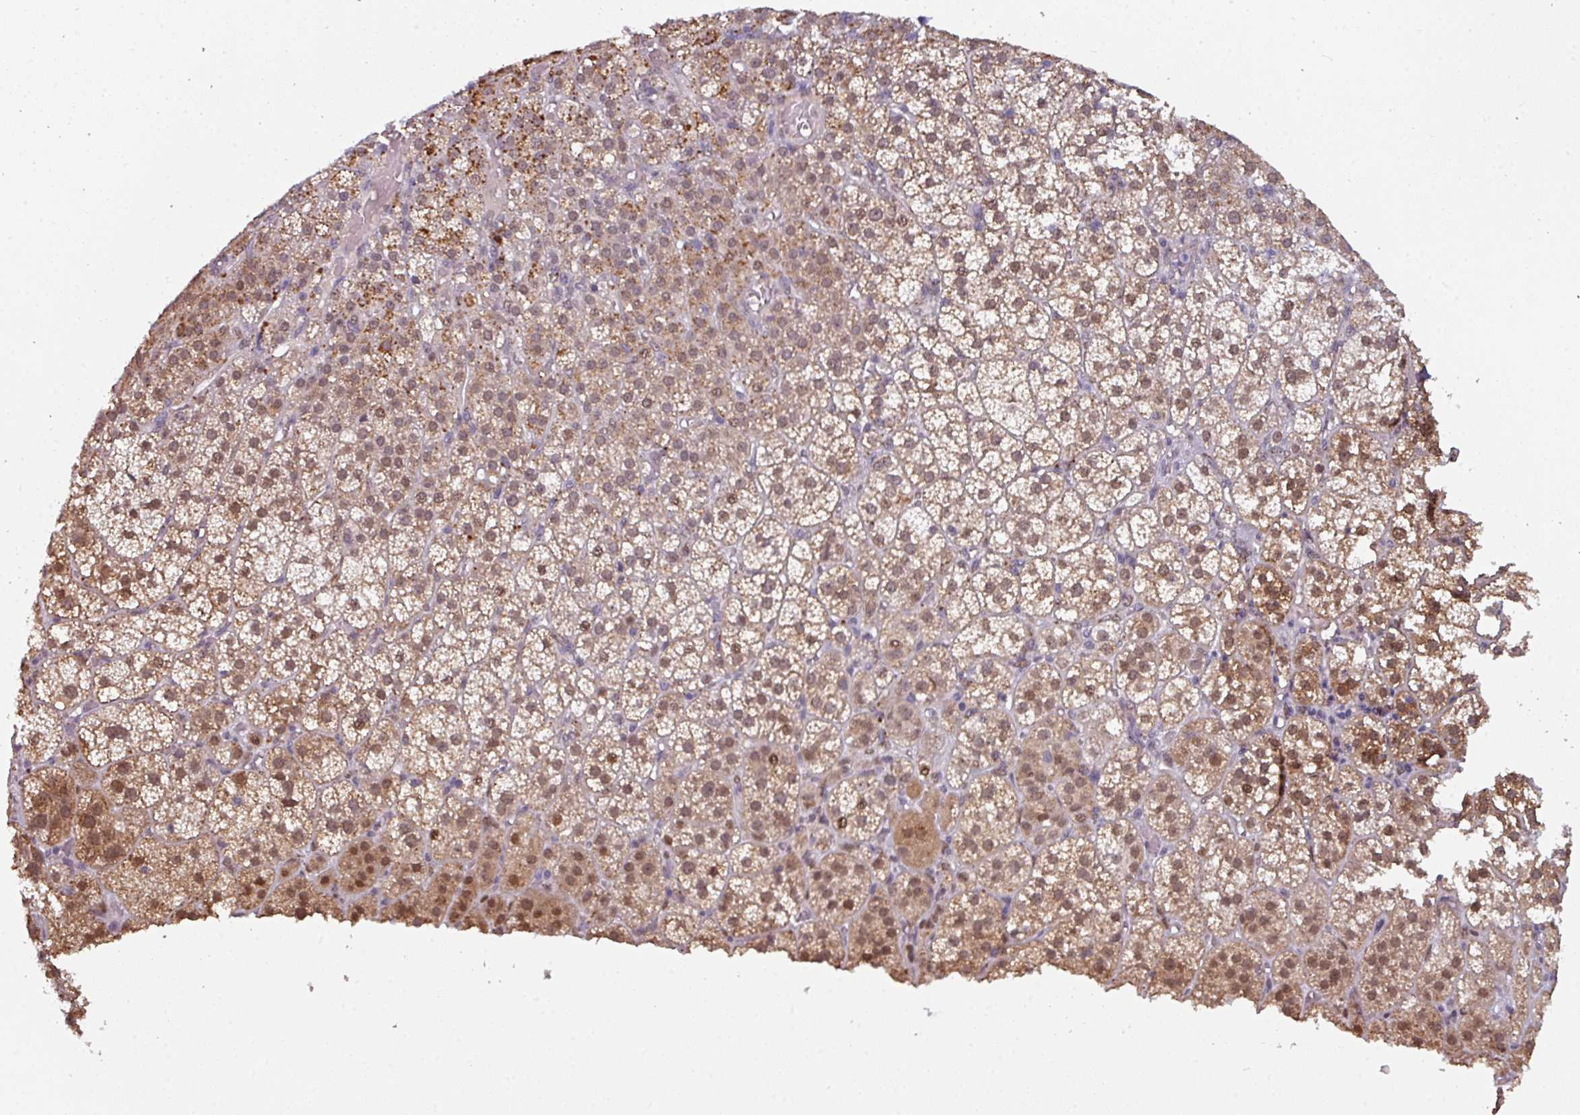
{"staining": {"intensity": "moderate", "quantity": ">75%", "location": "cytoplasmic/membranous,nuclear"}, "tissue": "adrenal gland", "cell_type": "Glandular cells", "image_type": "normal", "snomed": [{"axis": "morphology", "description": "Normal tissue, NOS"}, {"axis": "topography", "description": "Adrenal gland"}], "caption": "Adrenal gland was stained to show a protein in brown. There is medium levels of moderate cytoplasmic/membranous,nuclear positivity in about >75% of glandular cells.", "gene": "SWSAP1", "patient": {"sex": "female", "age": 60}}